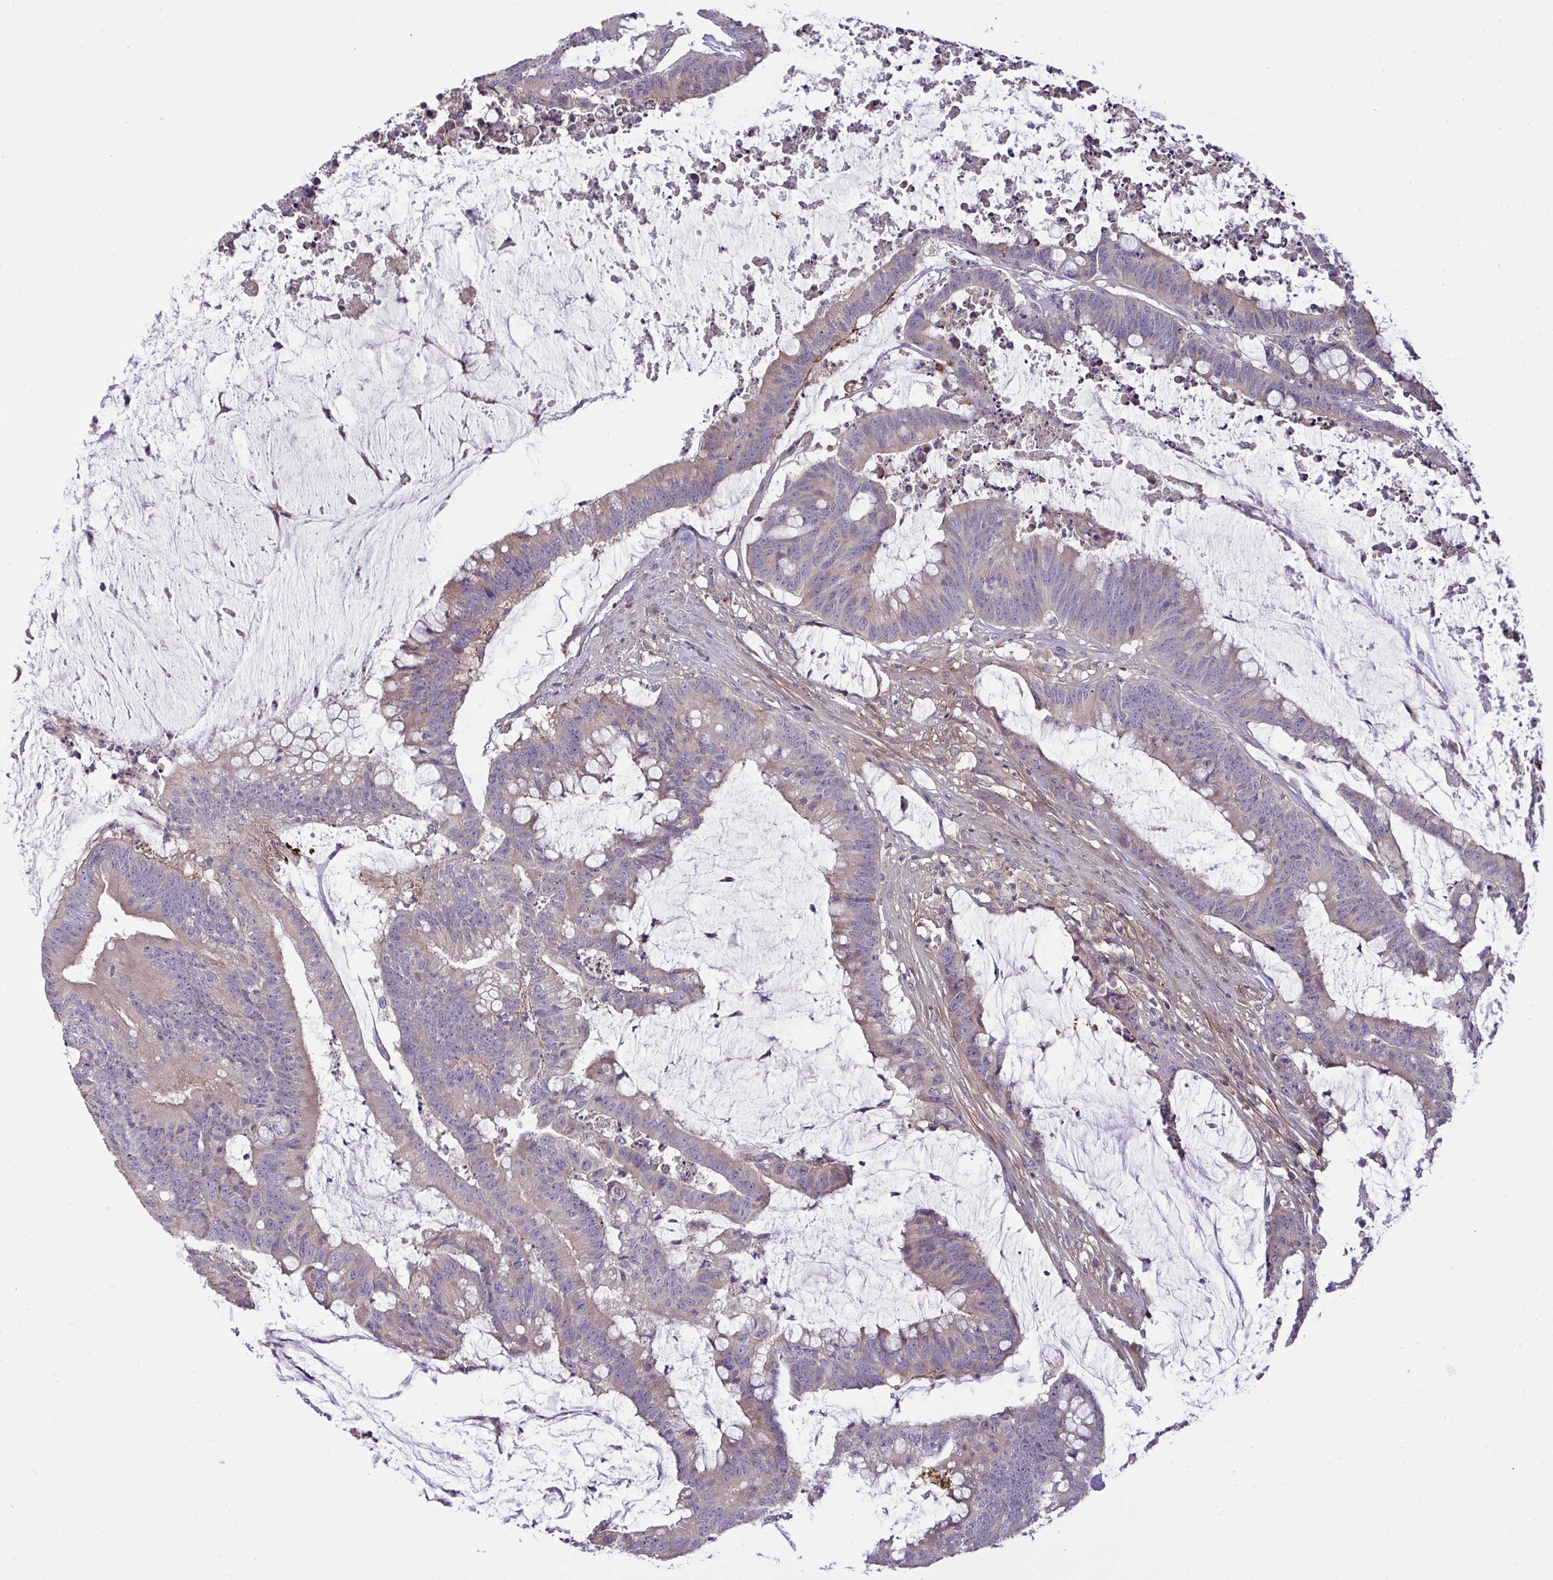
{"staining": {"intensity": "weak", "quantity": "<25%", "location": "cytoplasmic/membranous"}, "tissue": "colorectal cancer", "cell_type": "Tumor cells", "image_type": "cancer", "snomed": [{"axis": "morphology", "description": "Adenocarcinoma, NOS"}, {"axis": "topography", "description": "Colon"}], "caption": "Immunohistochemistry histopathology image of neoplastic tissue: human colorectal cancer (adenocarcinoma) stained with DAB (3,3'-diaminobenzidine) demonstrates no significant protein expression in tumor cells. The staining is performed using DAB brown chromogen with nuclei counter-stained in using hematoxylin.", "gene": "GRB14", "patient": {"sex": "male", "age": 62}}